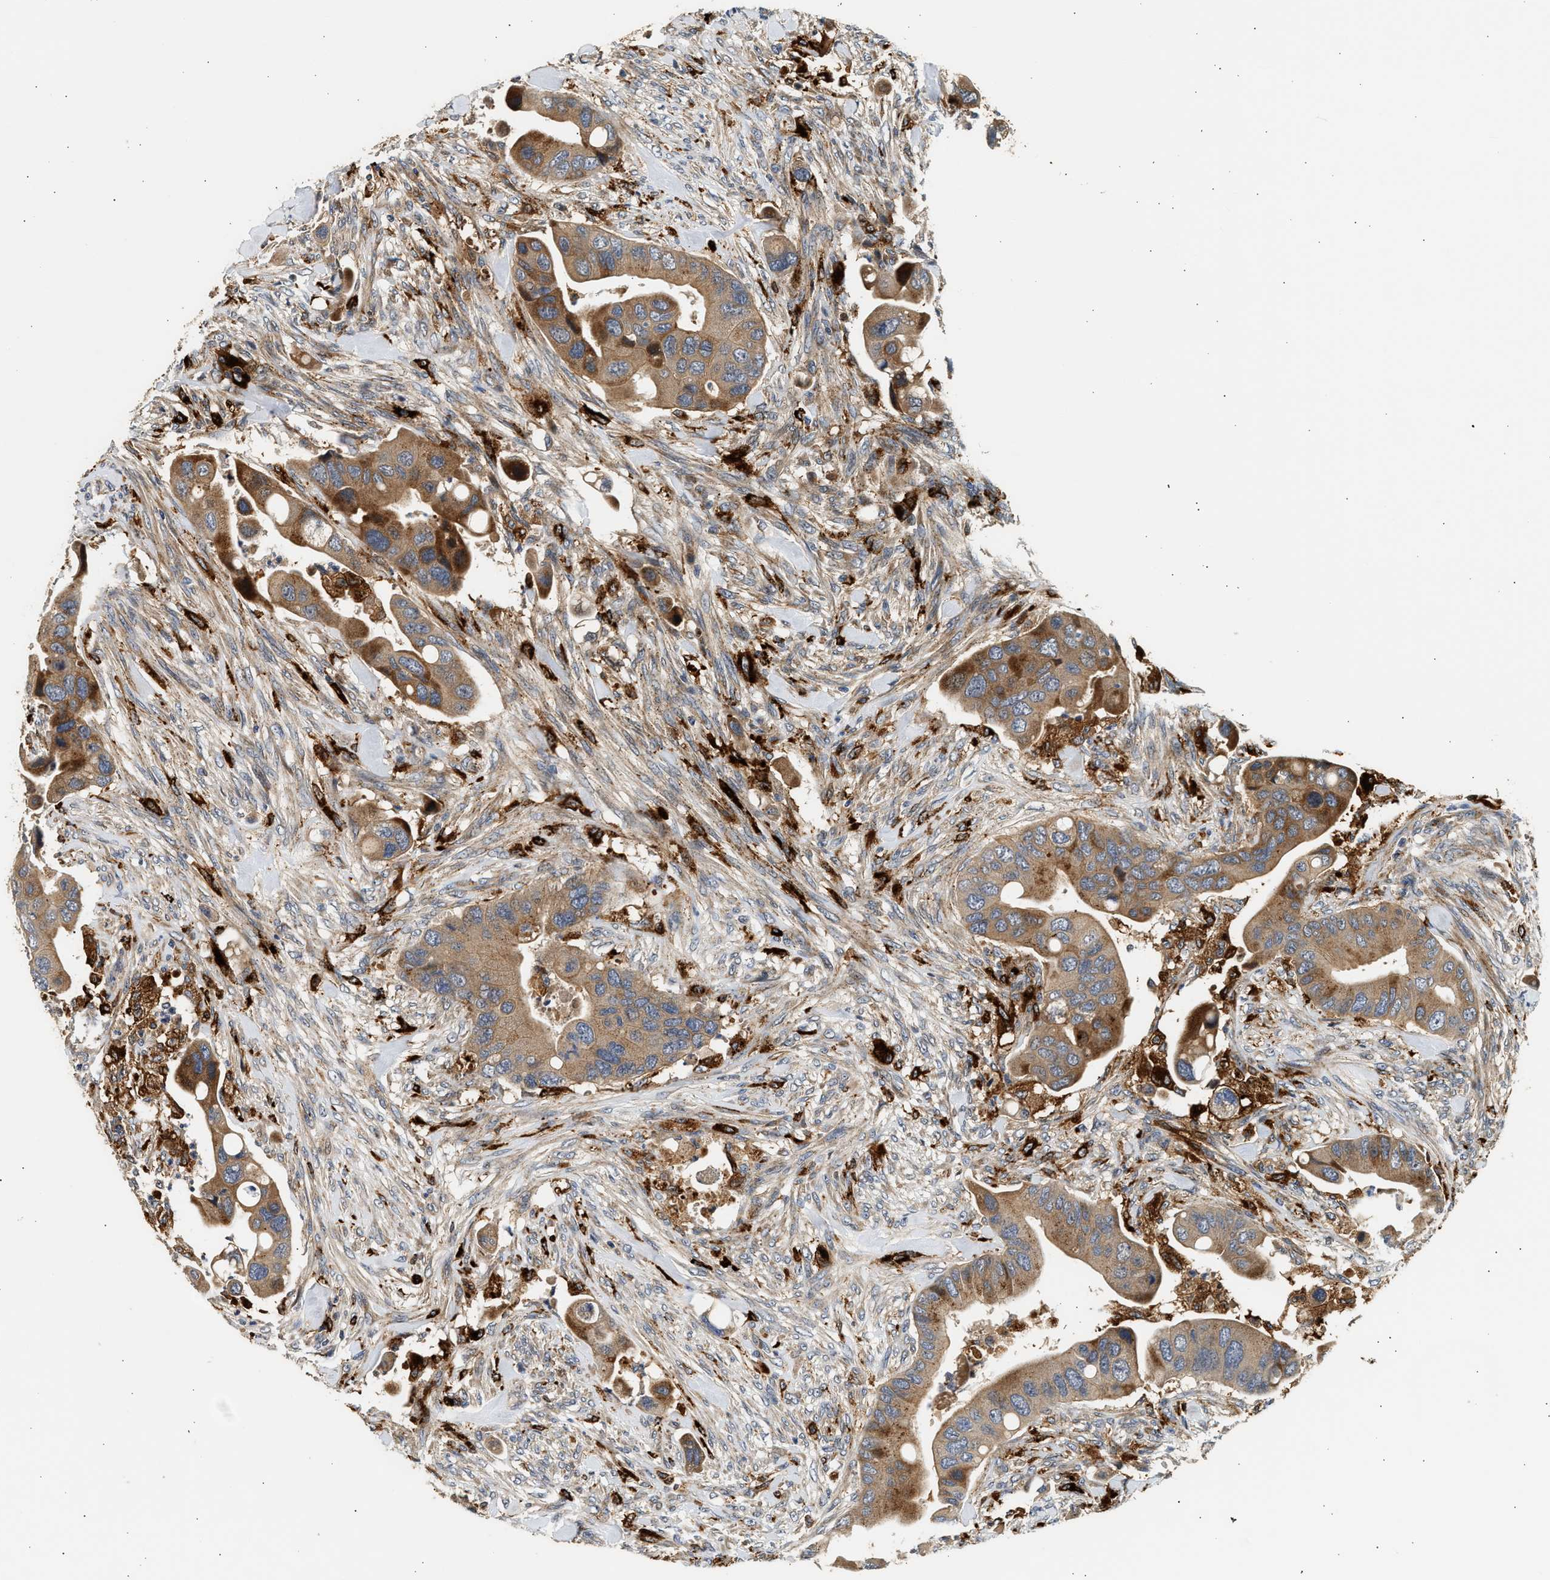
{"staining": {"intensity": "moderate", "quantity": ">75%", "location": "cytoplasmic/membranous"}, "tissue": "colorectal cancer", "cell_type": "Tumor cells", "image_type": "cancer", "snomed": [{"axis": "morphology", "description": "Adenocarcinoma, NOS"}, {"axis": "topography", "description": "Rectum"}], "caption": "IHC image of neoplastic tissue: human colorectal adenocarcinoma stained using immunohistochemistry (IHC) reveals medium levels of moderate protein expression localized specifically in the cytoplasmic/membranous of tumor cells, appearing as a cytoplasmic/membranous brown color.", "gene": "PLD3", "patient": {"sex": "female", "age": 57}}